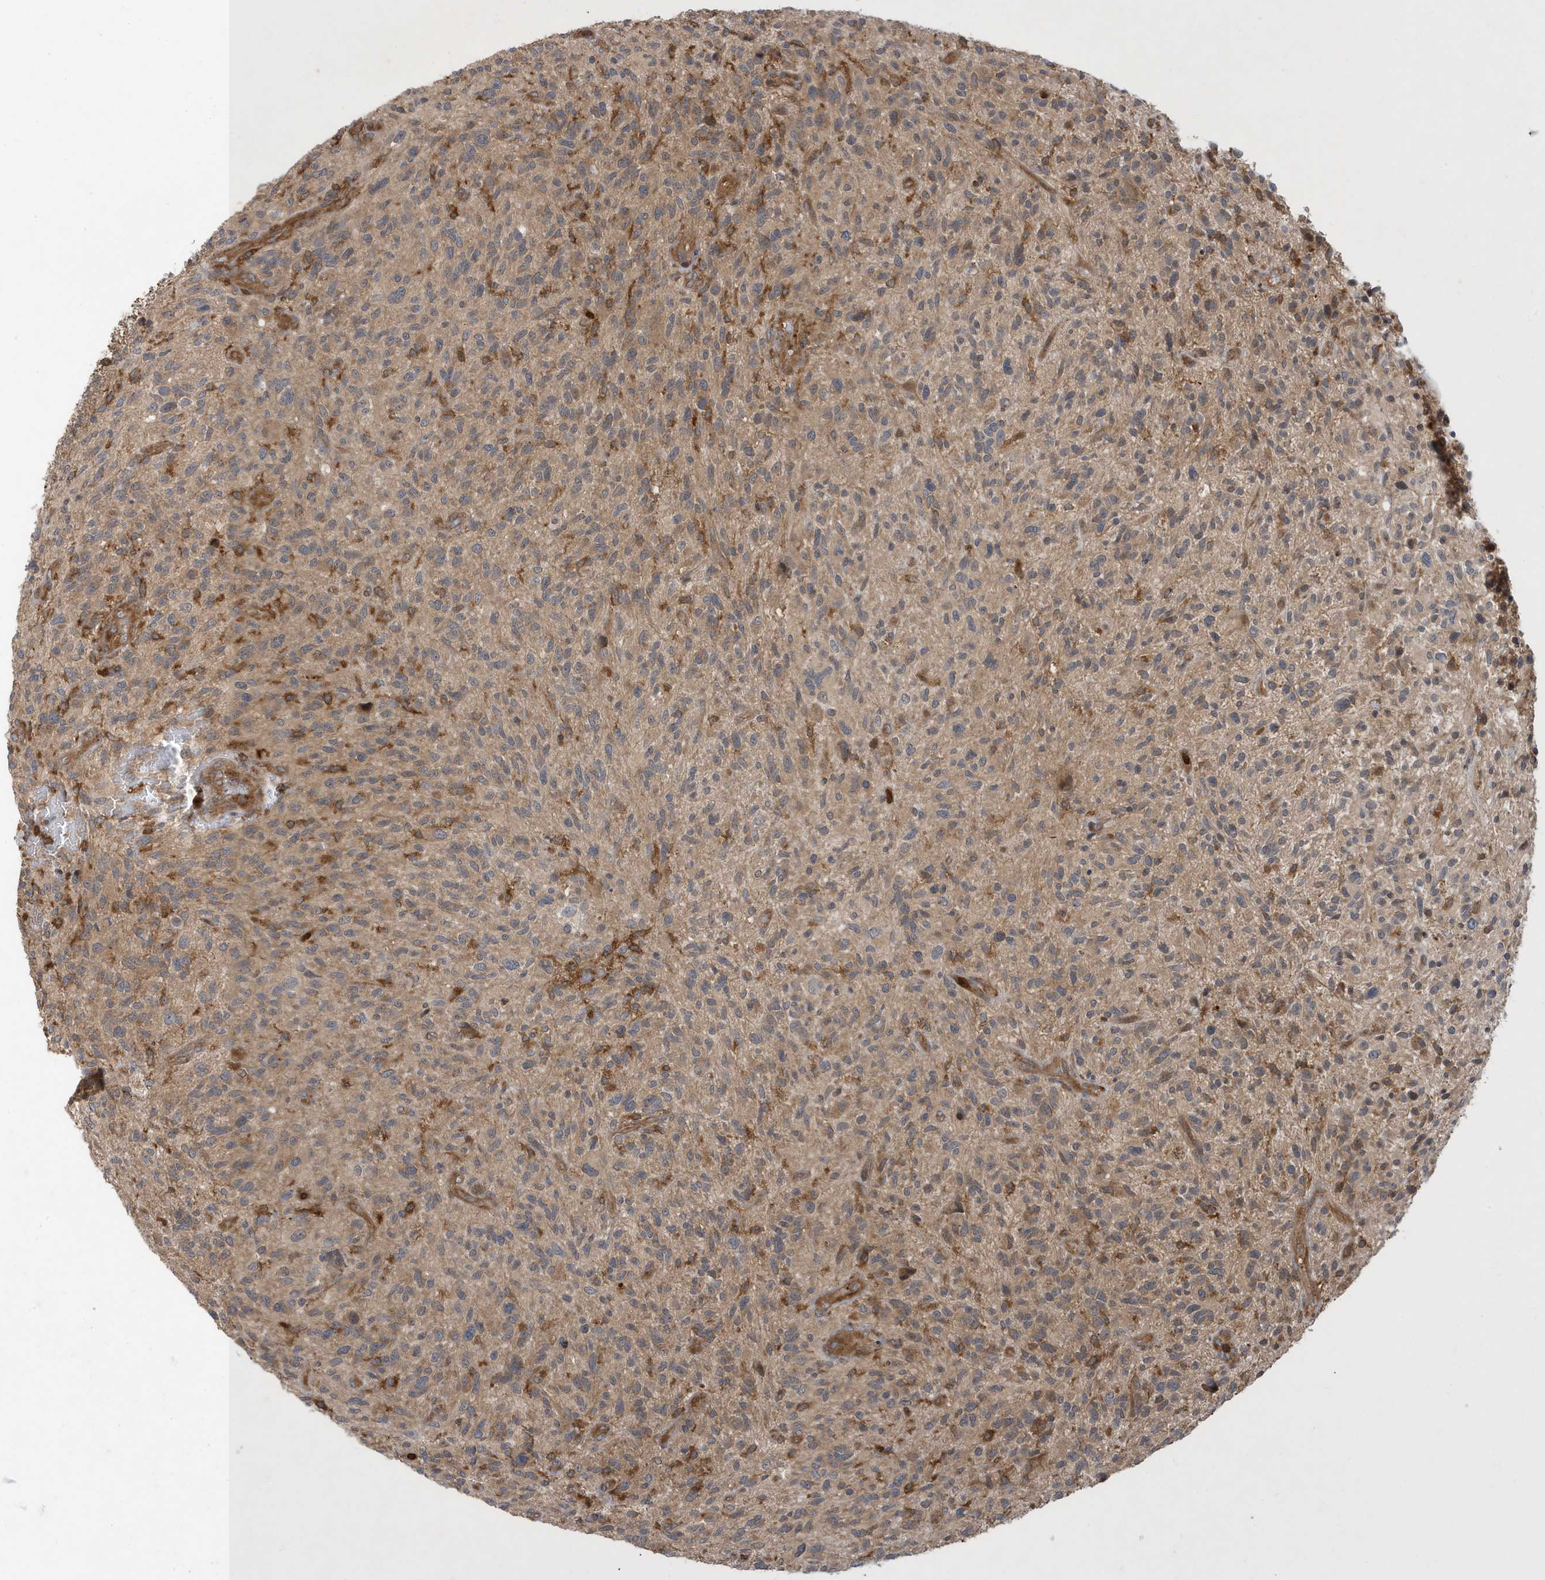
{"staining": {"intensity": "strong", "quantity": "<25%", "location": "cytoplasmic/membranous"}, "tissue": "glioma", "cell_type": "Tumor cells", "image_type": "cancer", "snomed": [{"axis": "morphology", "description": "Glioma, malignant, High grade"}, {"axis": "topography", "description": "Brain"}], "caption": "Immunohistochemistry (IHC) of malignant glioma (high-grade) reveals medium levels of strong cytoplasmic/membranous staining in approximately <25% of tumor cells.", "gene": "LAPTM4A", "patient": {"sex": "male", "age": 47}}